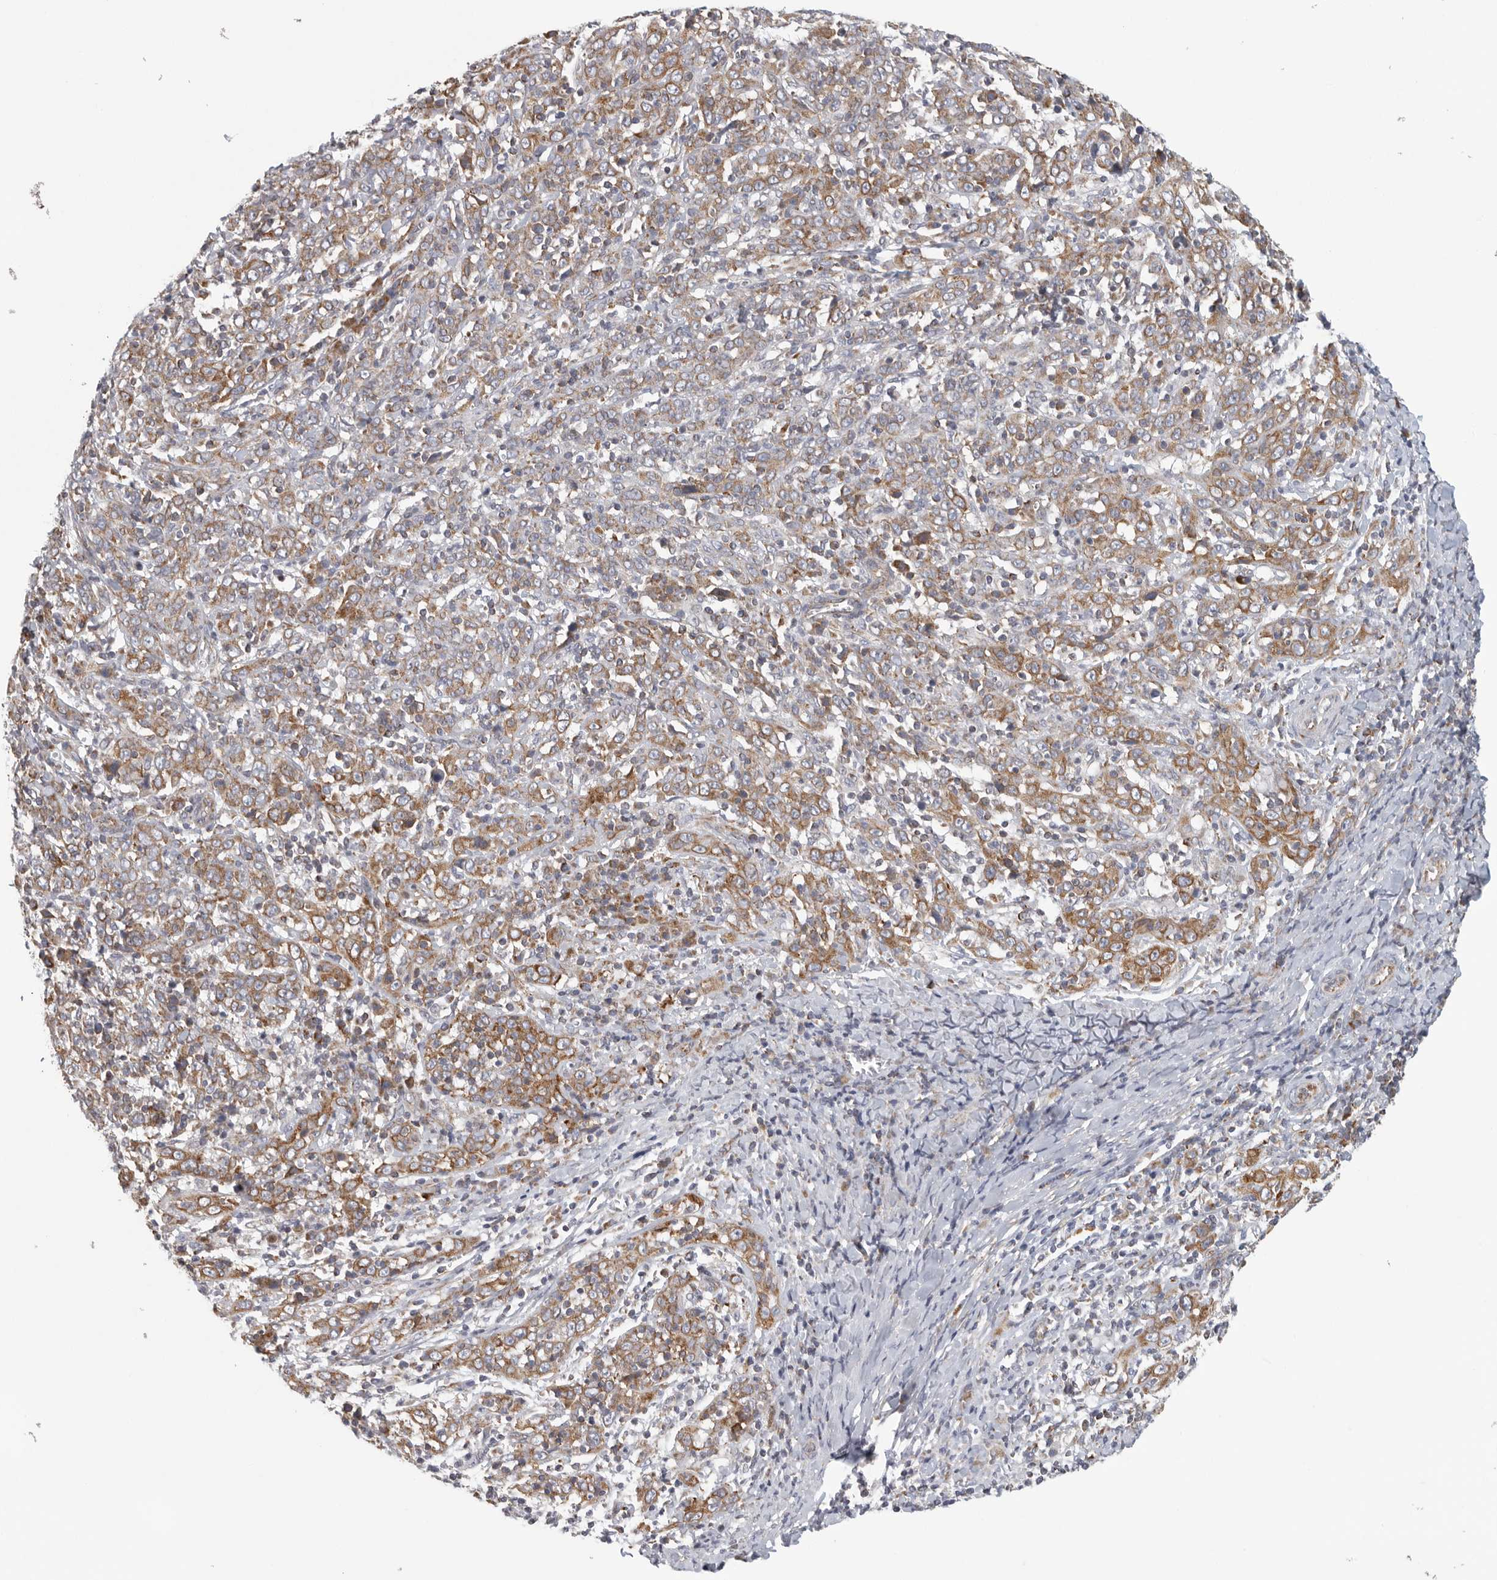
{"staining": {"intensity": "moderate", "quantity": ">75%", "location": "cytoplasmic/membranous"}, "tissue": "cervical cancer", "cell_type": "Tumor cells", "image_type": "cancer", "snomed": [{"axis": "morphology", "description": "Squamous cell carcinoma, NOS"}, {"axis": "topography", "description": "Cervix"}], "caption": "Immunohistochemistry of cervical cancer shows medium levels of moderate cytoplasmic/membranous staining in about >75% of tumor cells. (Brightfield microscopy of DAB IHC at high magnification).", "gene": "FKBP8", "patient": {"sex": "female", "age": 46}}